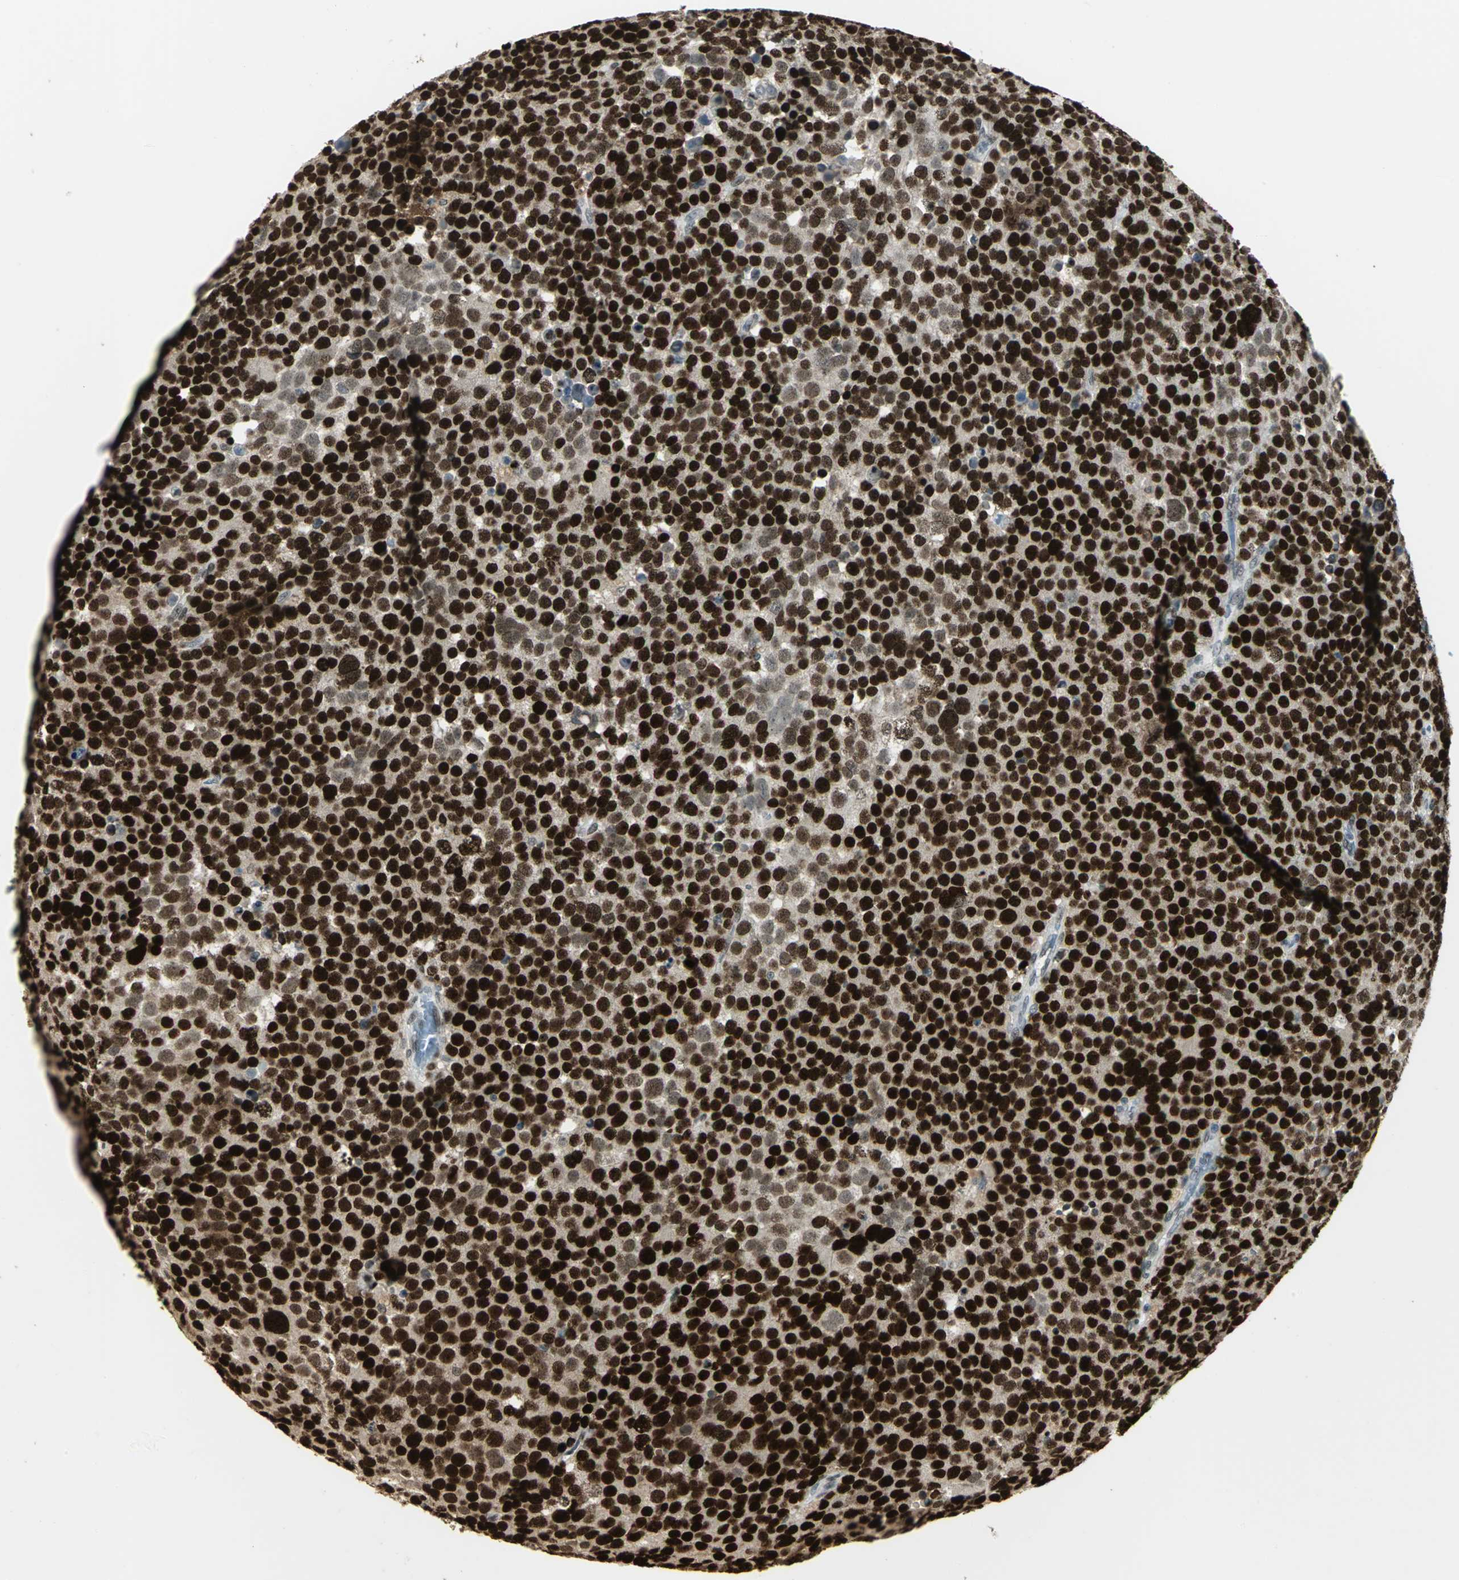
{"staining": {"intensity": "strong", "quantity": ">75%", "location": "nuclear"}, "tissue": "testis cancer", "cell_type": "Tumor cells", "image_type": "cancer", "snomed": [{"axis": "morphology", "description": "Seminoma, NOS"}, {"axis": "topography", "description": "Testis"}], "caption": "Brown immunohistochemical staining in testis cancer demonstrates strong nuclear staining in approximately >75% of tumor cells.", "gene": "CBX3", "patient": {"sex": "male", "age": 71}}